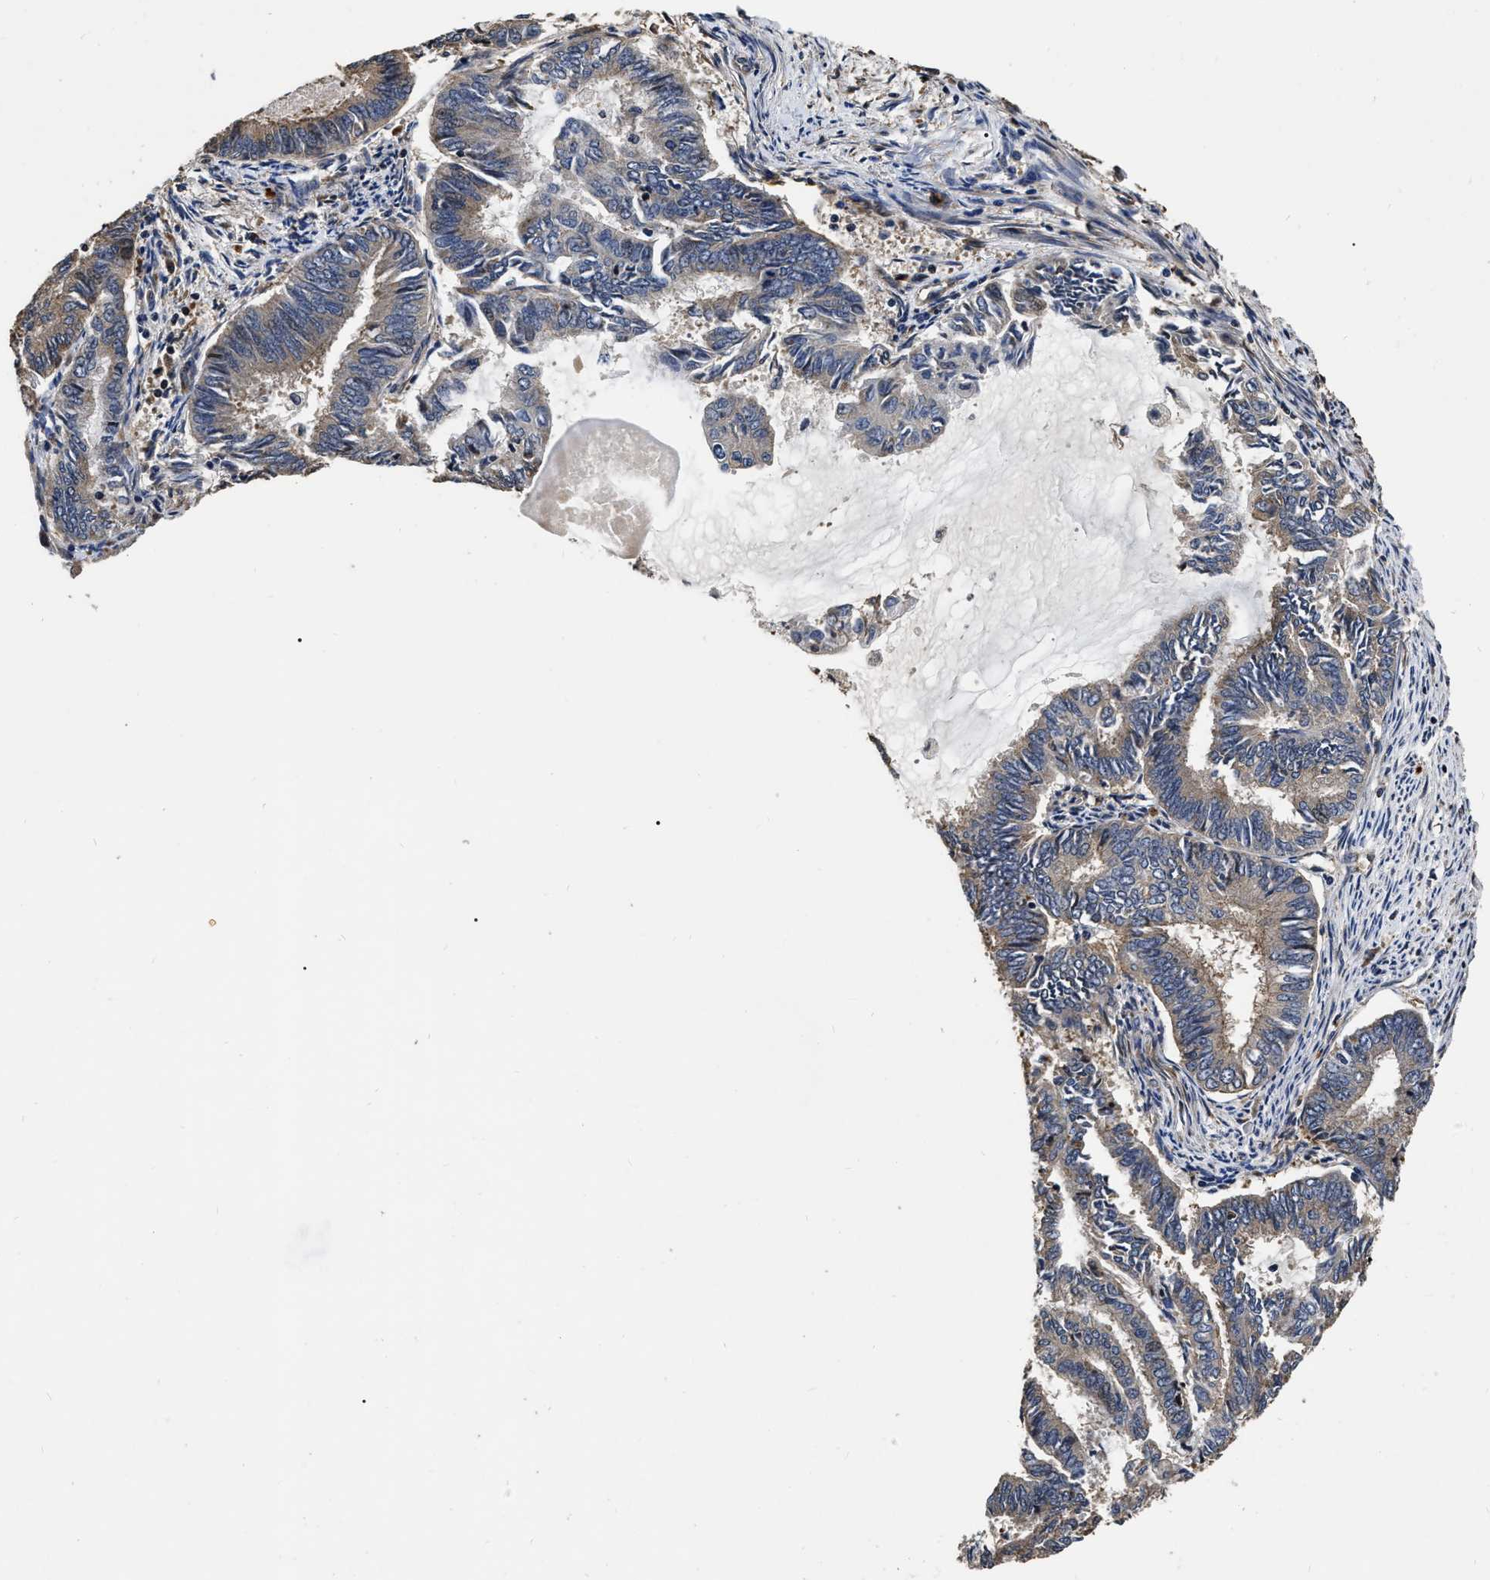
{"staining": {"intensity": "weak", "quantity": ">75%", "location": "cytoplasmic/membranous"}, "tissue": "endometrial cancer", "cell_type": "Tumor cells", "image_type": "cancer", "snomed": [{"axis": "morphology", "description": "Adenocarcinoma, NOS"}, {"axis": "topography", "description": "Endometrium"}], "caption": "There is low levels of weak cytoplasmic/membranous positivity in tumor cells of endometrial adenocarcinoma, as demonstrated by immunohistochemical staining (brown color).", "gene": "ABCG8", "patient": {"sex": "female", "age": 86}}